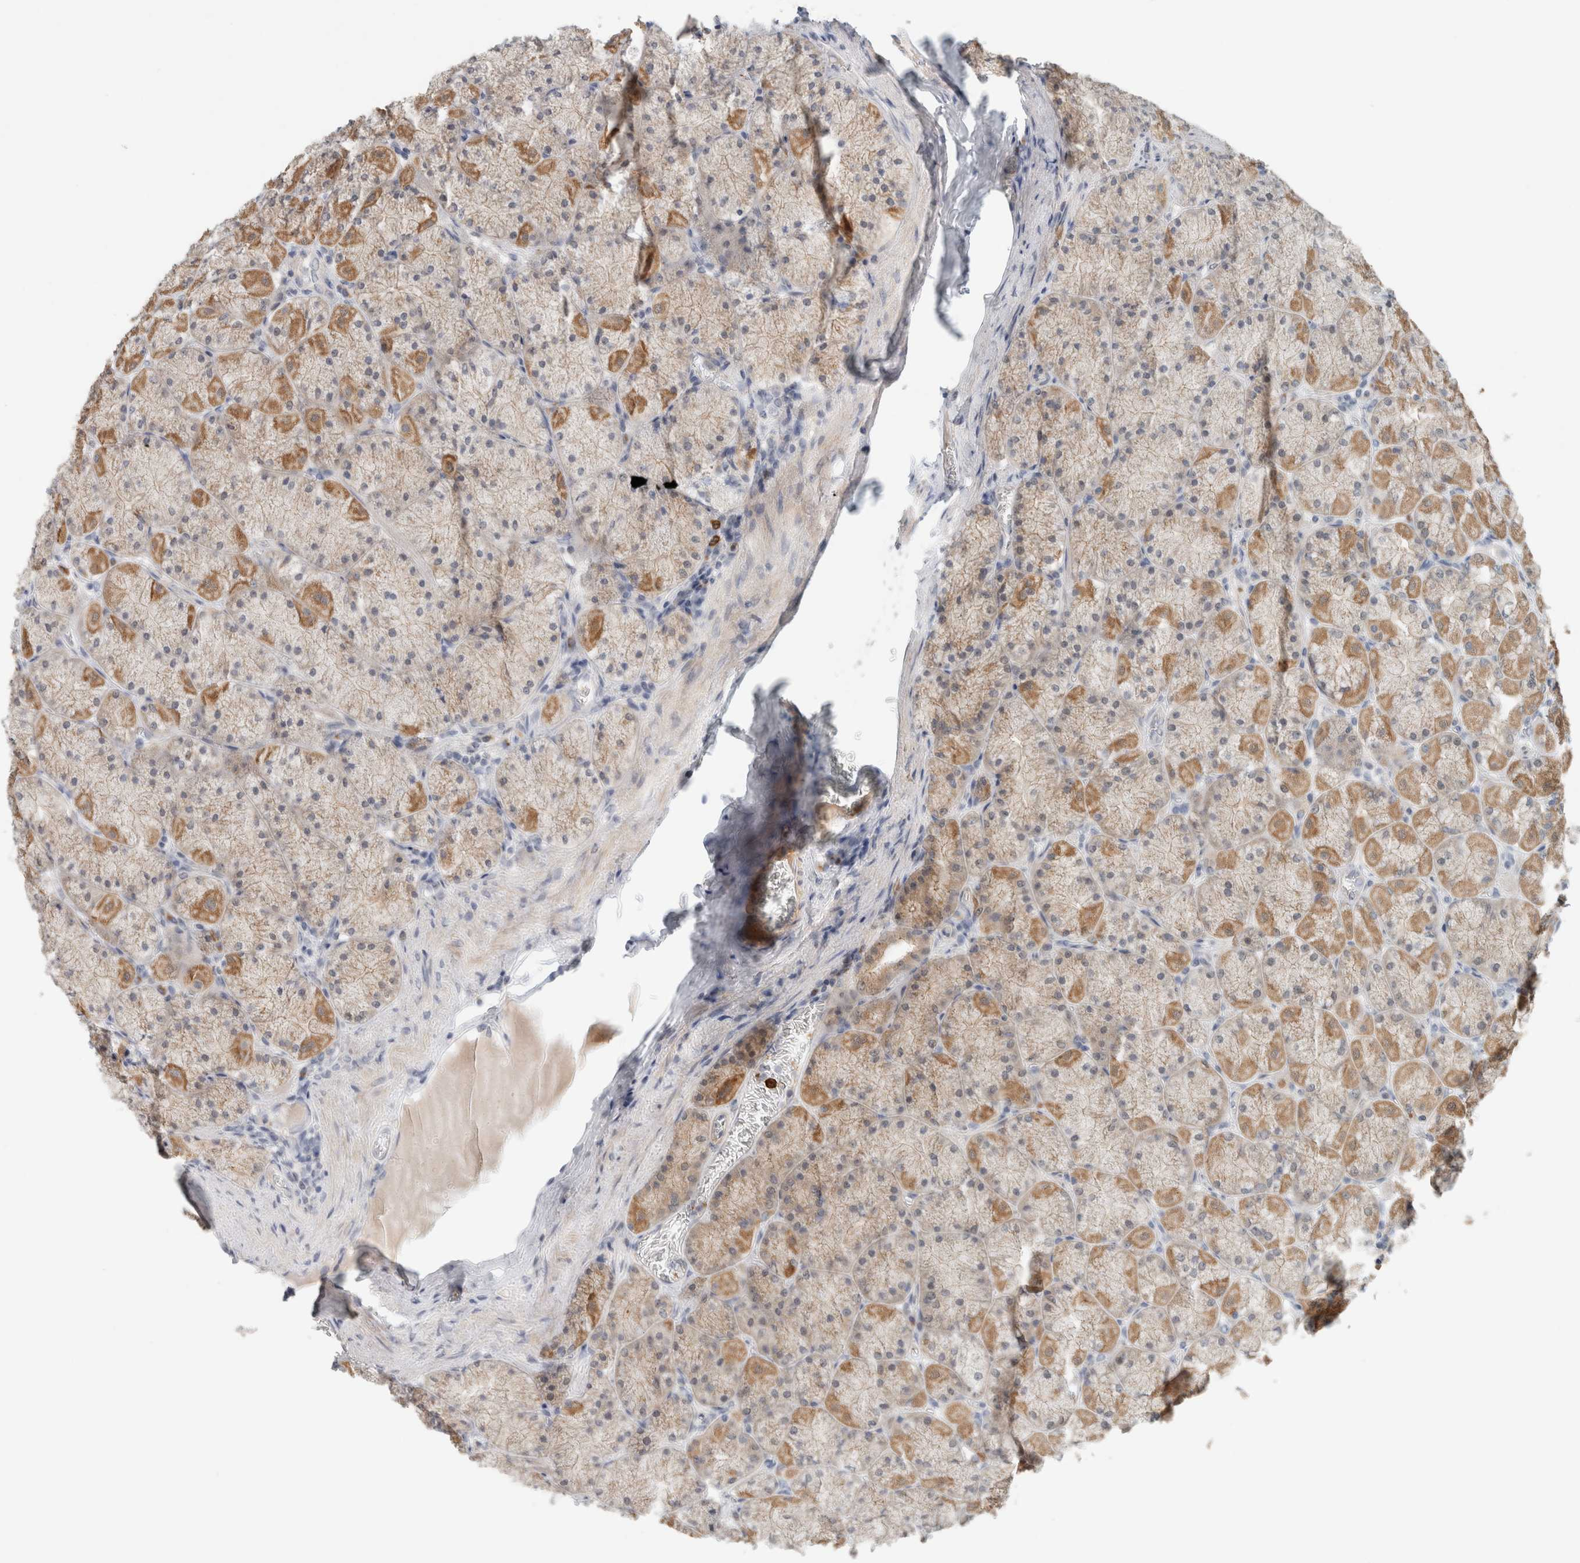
{"staining": {"intensity": "moderate", "quantity": "25%-75%", "location": "cytoplasmic/membranous"}, "tissue": "stomach", "cell_type": "Glandular cells", "image_type": "normal", "snomed": [{"axis": "morphology", "description": "Normal tissue, NOS"}, {"axis": "topography", "description": "Stomach, upper"}], "caption": "This micrograph reveals normal stomach stained with immunohistochemistry (IHC) to label a protein in brown. The cytoplasmic/membranous of glandular cells show moderate positivity for the protein. Nuclei are counter-stained blue.", "gene": "CRAT", "patient": {"sex": "female", "age": 56}}